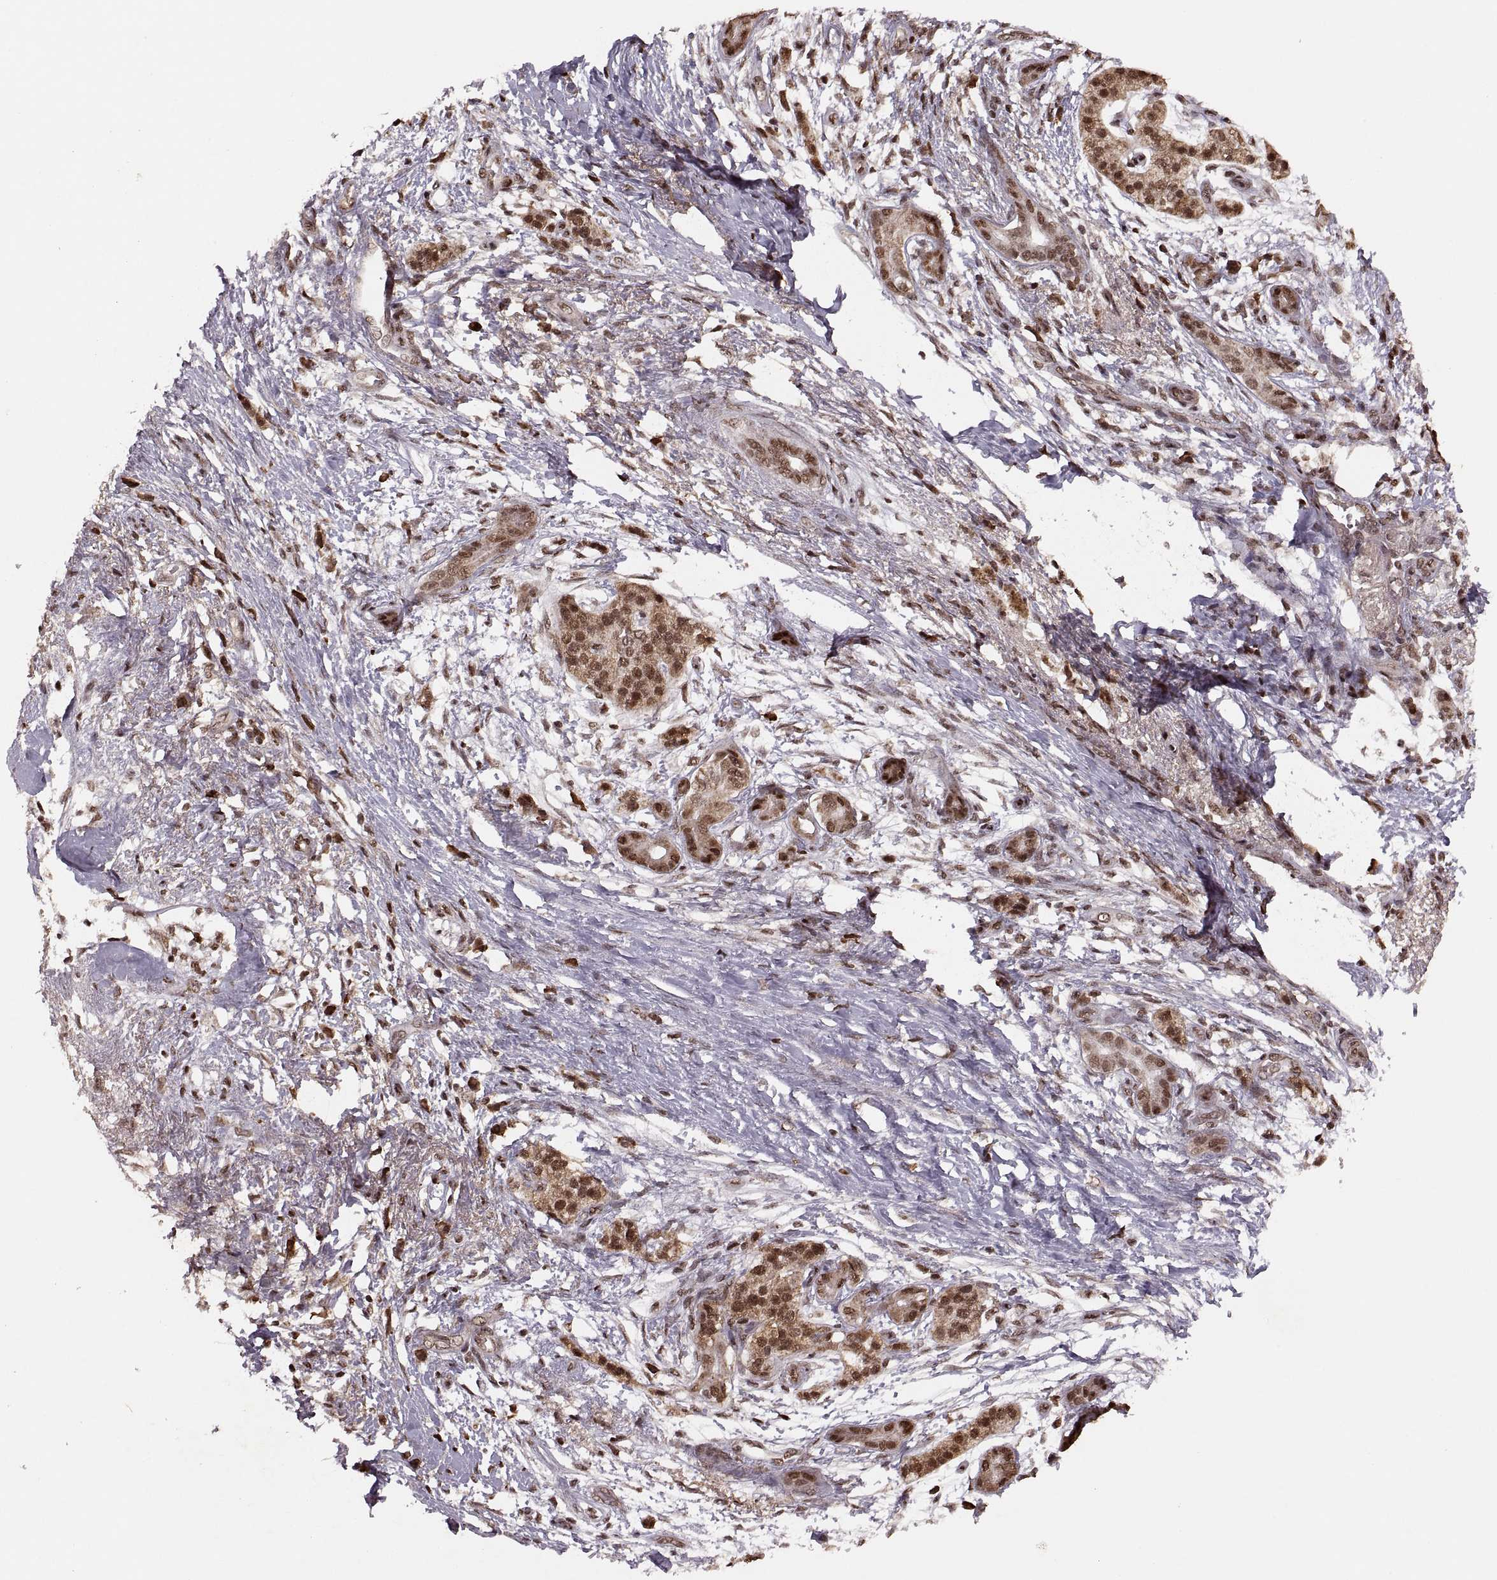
{"staining": {"intensity": "moderate", "quantity": "25%-75%", "location": "nuclear"}, "tissue": "pancreatic cancer", "cell_type": "Tumor cells", "image_type": "cancer", "snomed": [{"axis": "morphology", "description": "Adenocarcinoma, NOS"}, {"axis": "topography", "description": "Pancreas"}], "caption": "IHC staining of adenocarcinoma (pancreatic), which reveals medium levels of moderate nuclear staining in about 25%-75% of tumor cells indicating moderate nuclear protein staining. The staining was performed using DAB (brown) for protein detection and nuclei were counterstained in hematoxylin (blue).", "gene": "RFT1", "patient": {"sex": "female", "age": 72}}